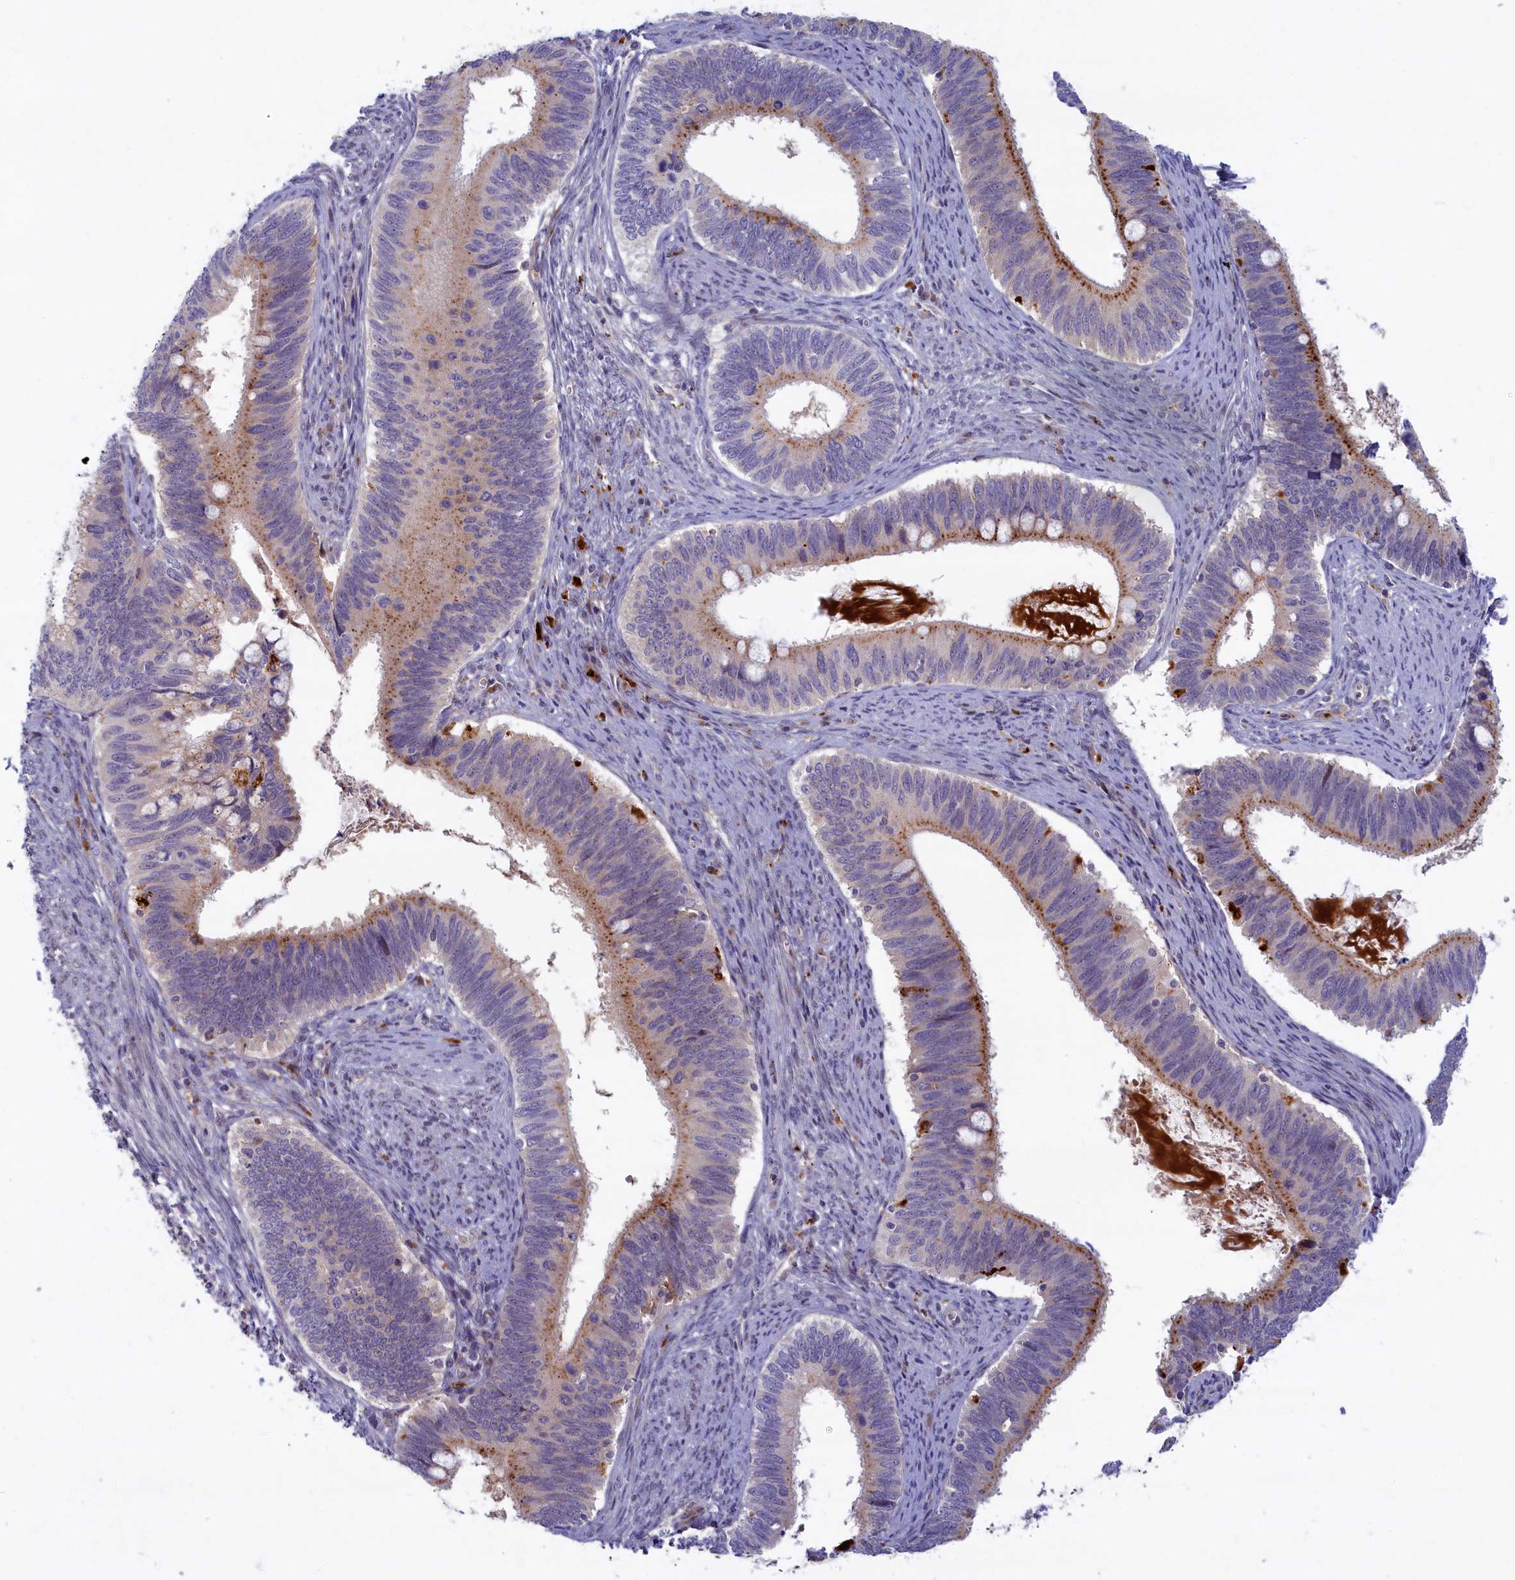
{"staining": {"intensity": "moderate", "quantity": "<25%", "location": "cytoplasmic/membranous"}, "tissue": "cervical cancer", "cell_type": "Tumor cells", "image_type": "cancer", "snomed": [{"axis": "morphology", "description": "Adenocarcinoma, NOS"}, {"axis": "topography", "description": "Cervix"}], "caption": "Tumor cells exhibit low levels of moderate cytoplasmic/membranous positivity in approximately <25% of cells in cervical cancer. Nuclei are stained in blue.", "gene": "FCSK", "patient": {"sex": "female", "age": 42}}